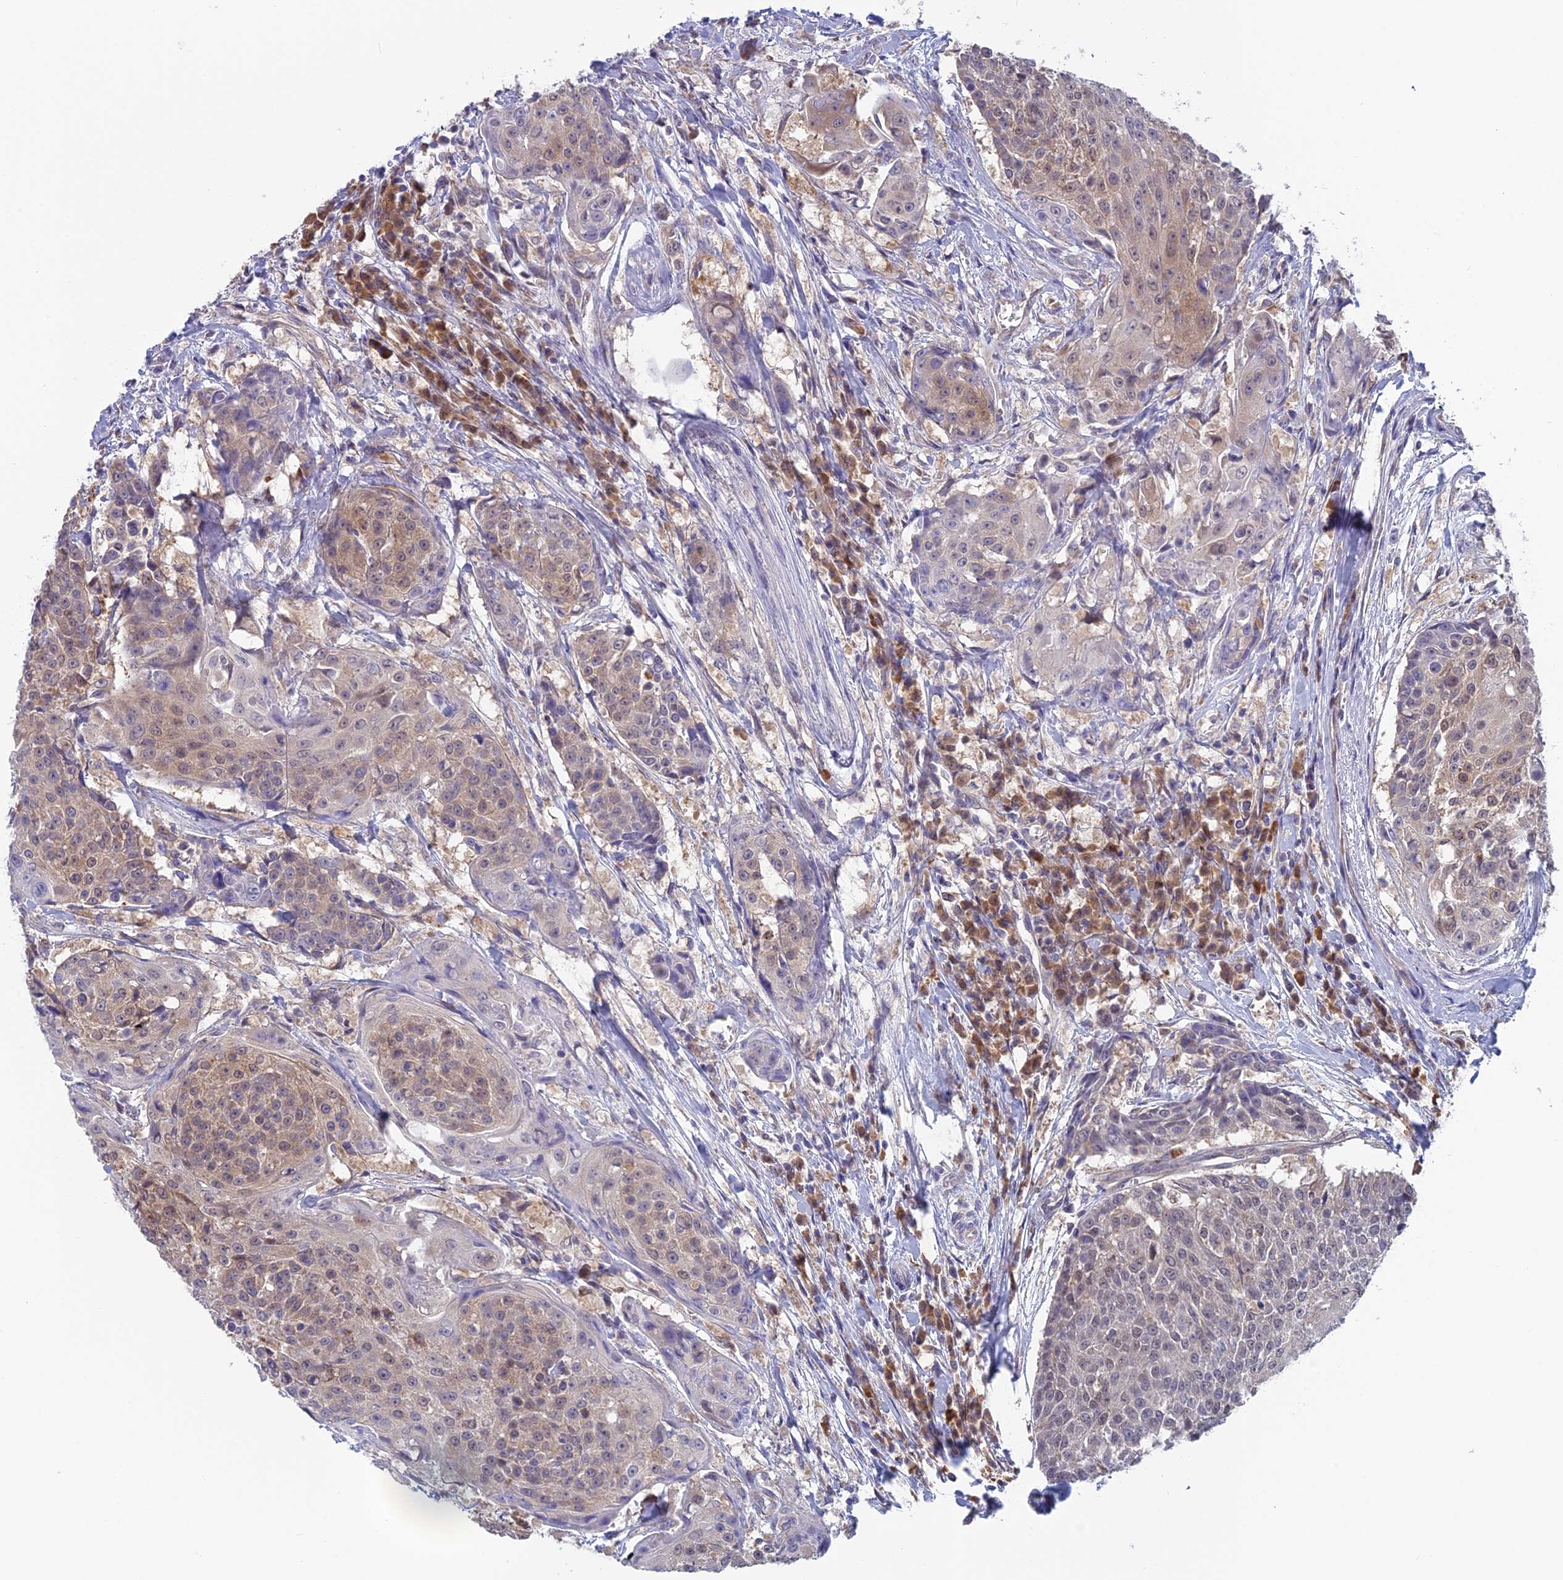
{"staining": {"intensity": "weak", "quantity": "25%-75%", "location": "cytoplasmic/membranous"}, "tissue": "urothelial cancer", "cell_type": "Tumor cells", "image_type": "cancer", "snomed": [{"axis": "morphology", "description": "Urothelial carcinoma, High grade"}, {"axis": "topography", "description": "Urinary bladder"}], "caption": "Weak cytoplasmic/membranous positivity for a protein is appreciated in about 25%-75% of tumor cells of urothelial carcinoma (high-grade) using immunohistochemistry (IHC).", "gene": "MRI1", "patient": {"sex": "female", "age": 63}}